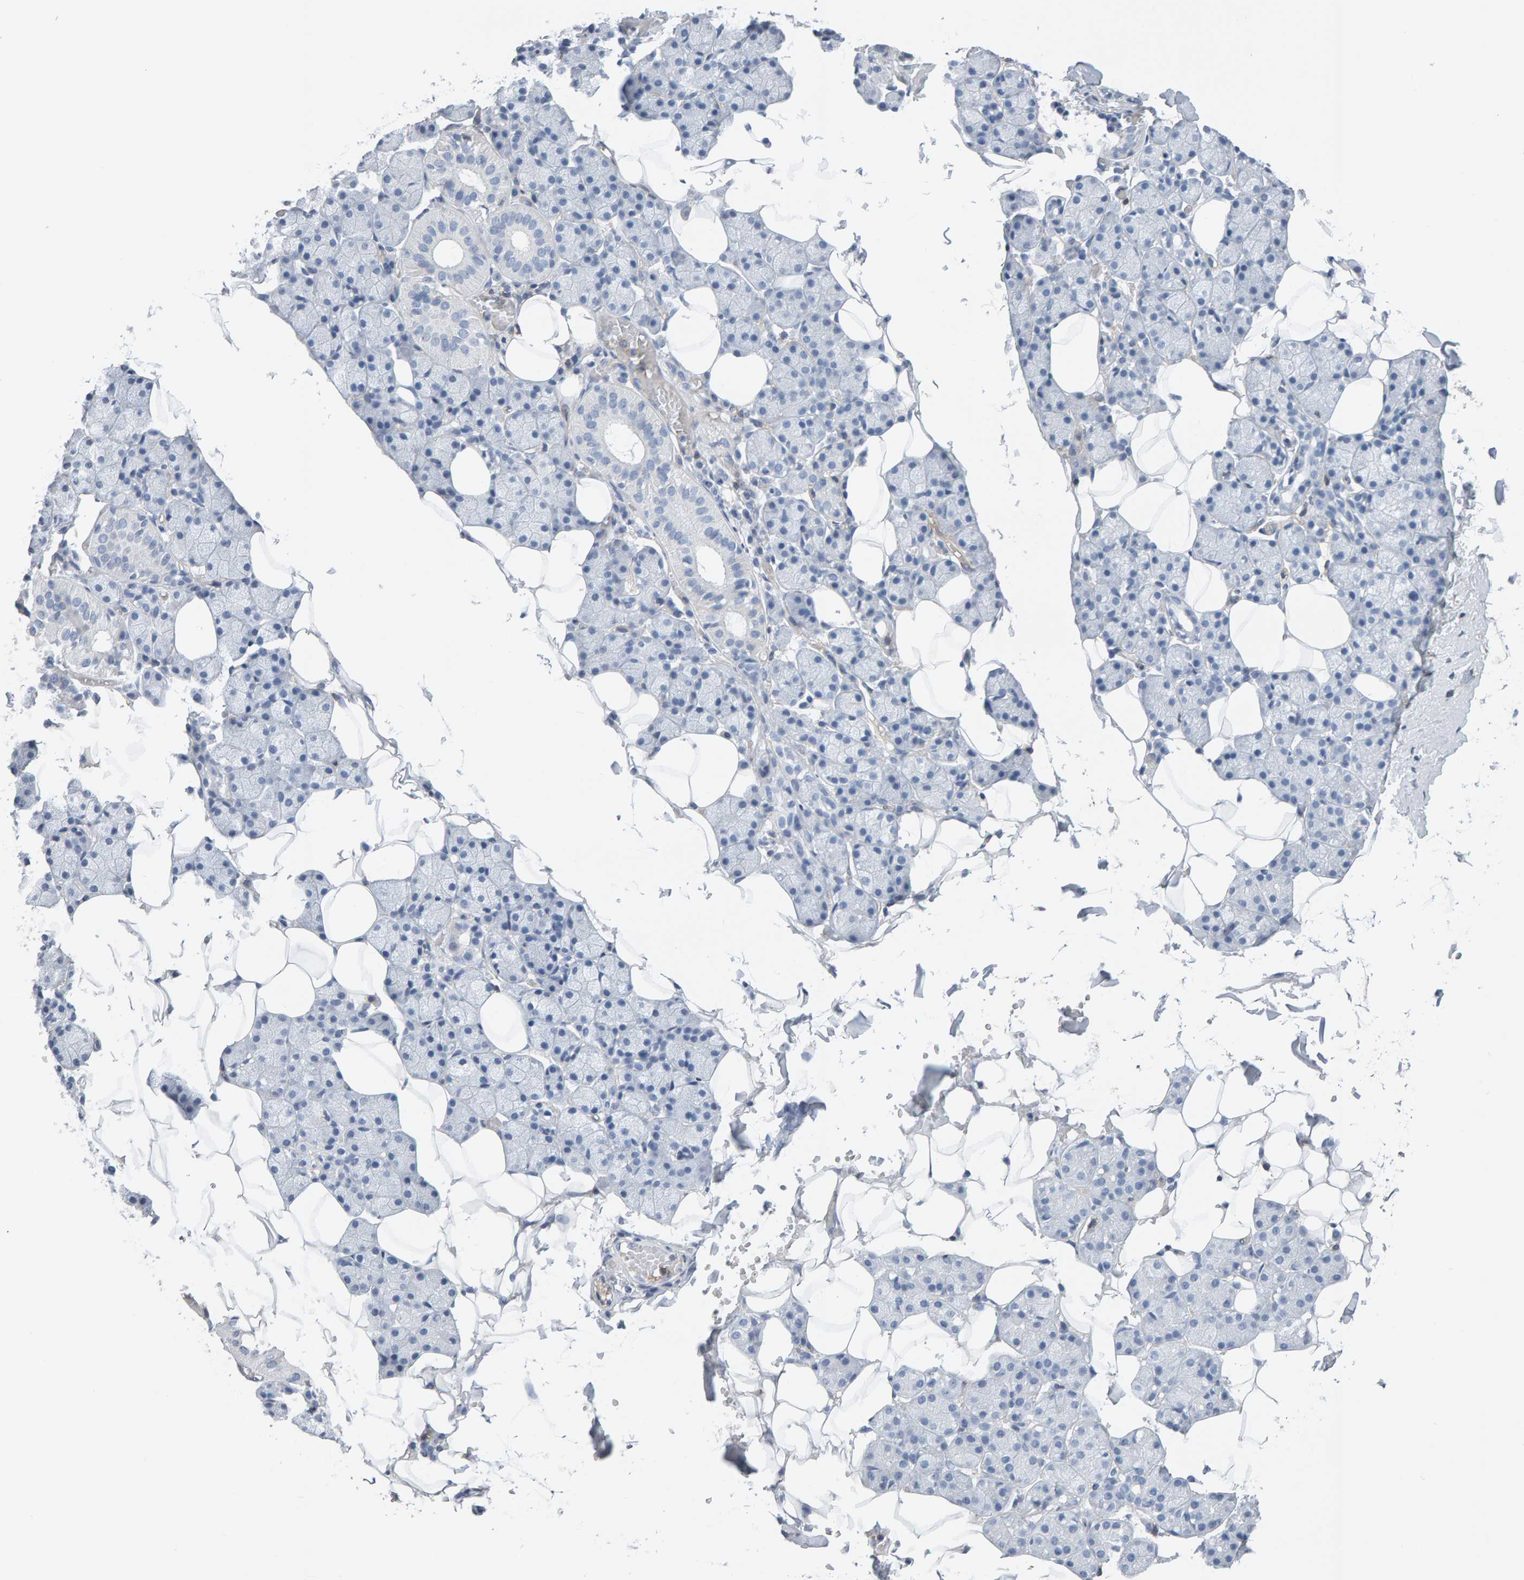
{"staining": {"intensity": "moderate", "quantity": "<25%", "location": "cytoplasmic/membranous"}, "tissue": "salivary gland", "cell_type": "Glandular cells", "image_type": "normal", "snomed": [{"axis": "morphology", "description": "Normal tissue, NOS"}, {"axis": "topography", "description": "Salivary gland"}], "caption": "Protein positivity by IHC reveals moderate cytoplasmic/membranous staining in approximately <25% of glandular cells in normal salivary gland.", "gene": "FYN", "patient": {"sex": "female", "age": 33}}